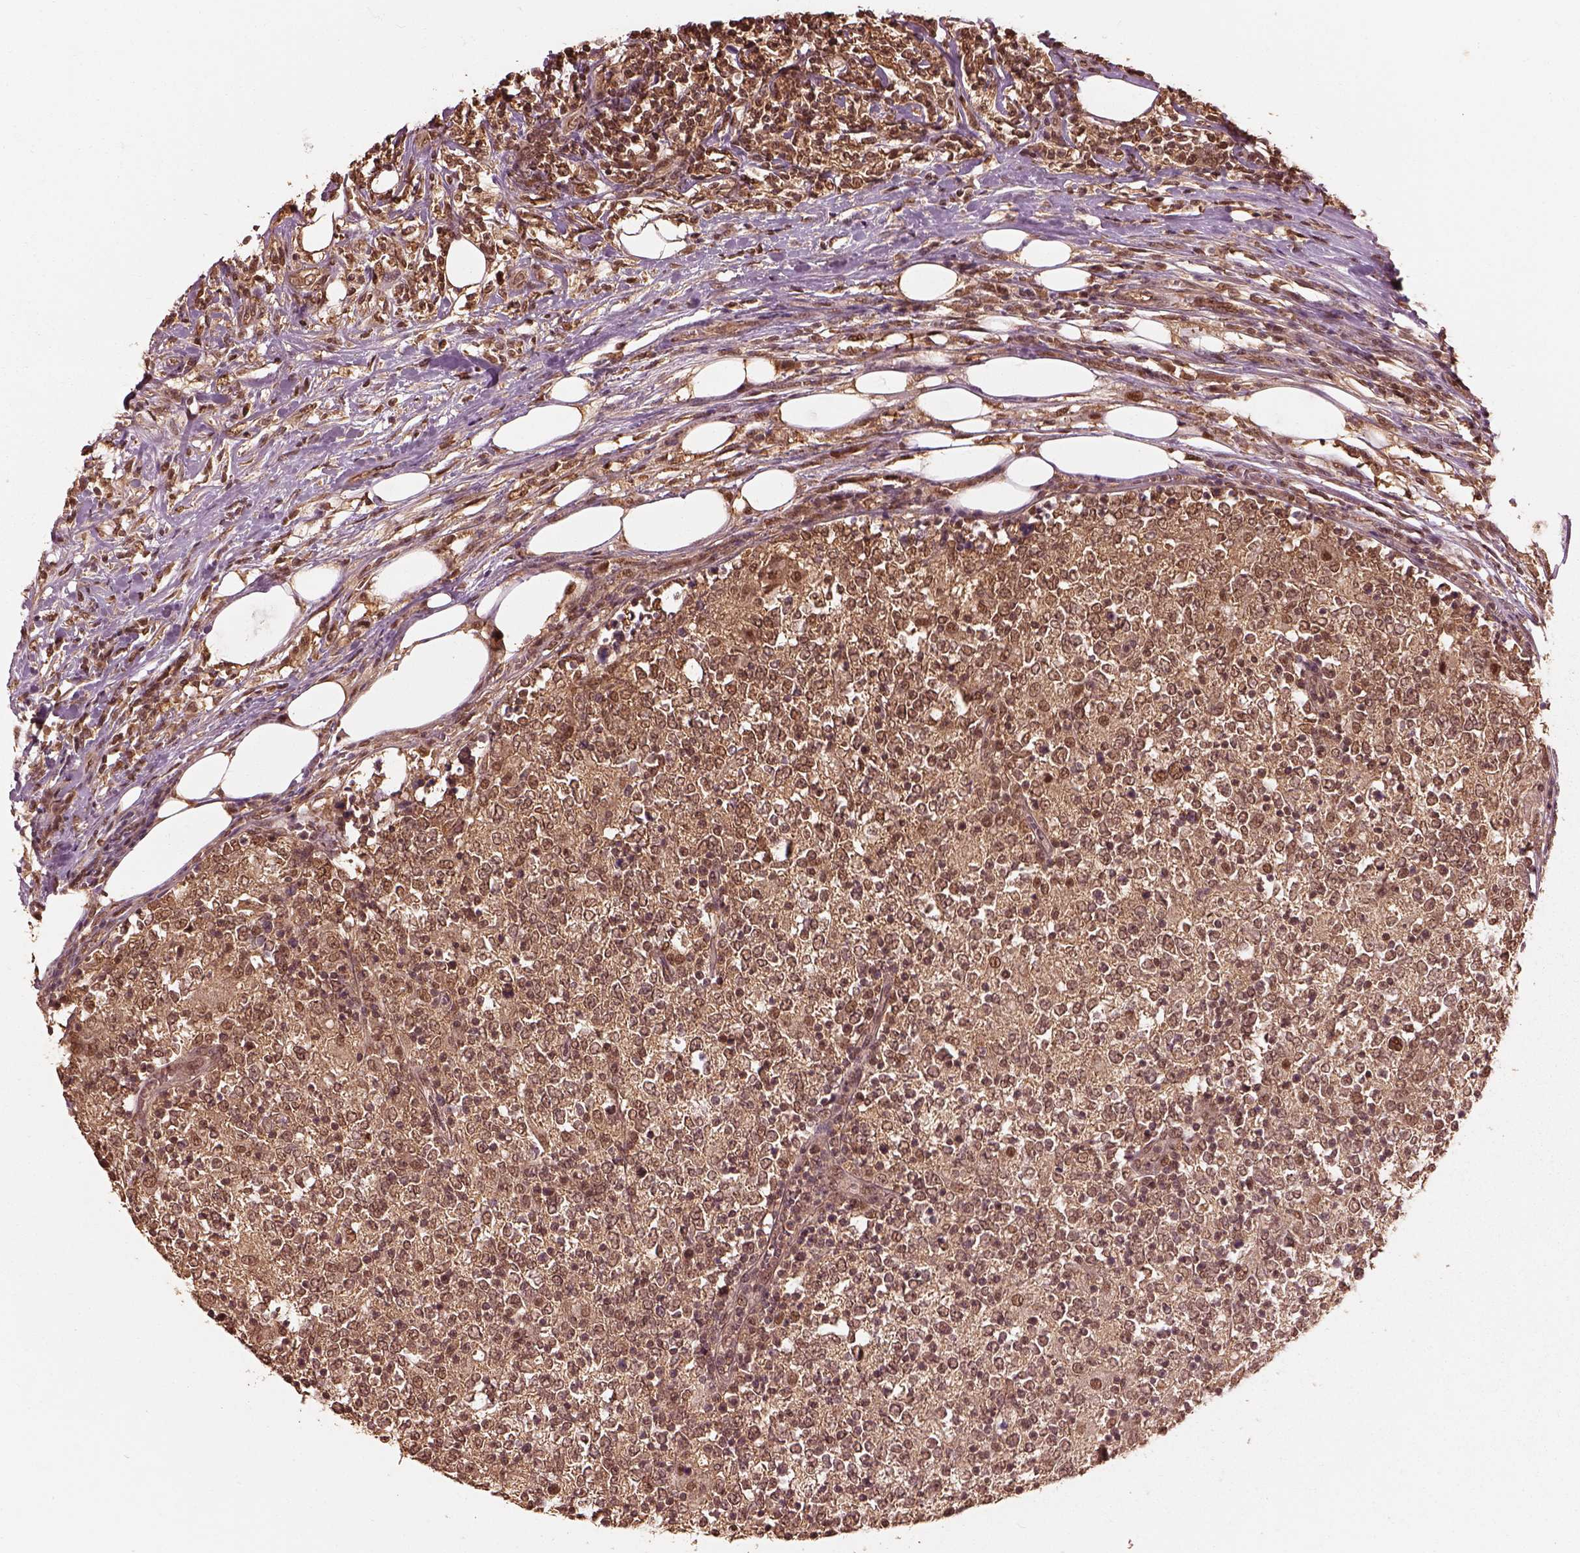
{"staining": {"intensity": "moderate", "quantity": "25%-75%", "location": "cytoplasmic/membranous,nuclear"}, "tissue": "lymphoma", "cell_type": "Tumor cells", "image_type": "cancer", "snomed": [{"axis": "morphology", "description": "Malignant lymphoma, non-Hodgkin's type, High grade"}, {"axis": "topography", "description": "Lymph node"}], "caption": "Moderate cytoplasmic/membranous and nuclear positivity is appreciated in approximately 25%-75% of tumor cells in high-grade malignant lymphoma, non-Hodgkin's type. Ihc stains the protein in brown and the nuclei are stained blue.", "gene": "PSMC5", "patient": {"sex": "female", "age": 84}}